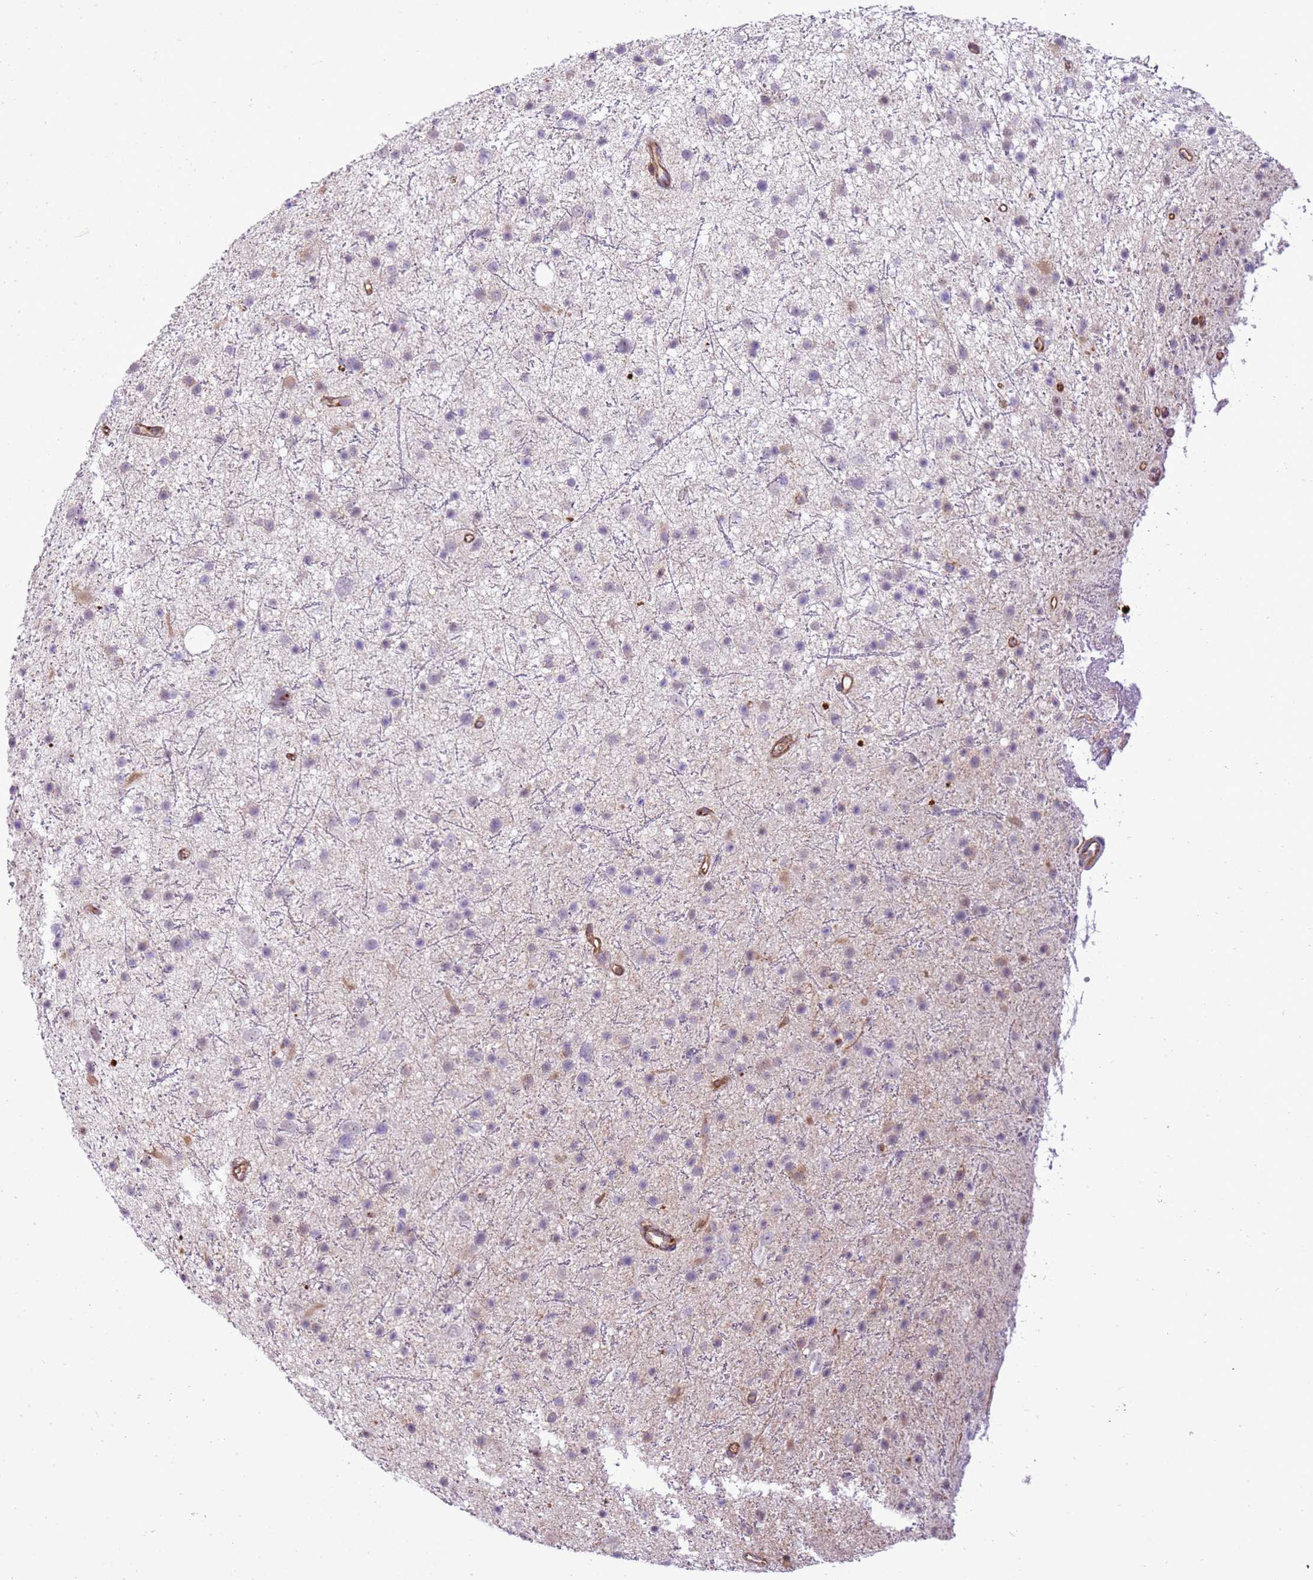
{"staining": {"intensity": "negative", "quantity": "none", "location": "none"}, "tissue": "glioma", "cell_type": "Tumor cells", "image_type": "cancer", "snomed": [{"axis": "morphology", "description": "Glioma, malignant, Low grade"}, {"axis": "topography", "description": "Cerebral cortex"}], "caption": "Micrograph shows no protein staining in tumor cells of malignant low-grade glioma tissue. (DAB (3,3'-diaminobenzidine) immunohistochemistry visualized using brightfield microscopy, high magnification).", "gene": "GABRE", "patient": {"sex": "female", "age": 39}}